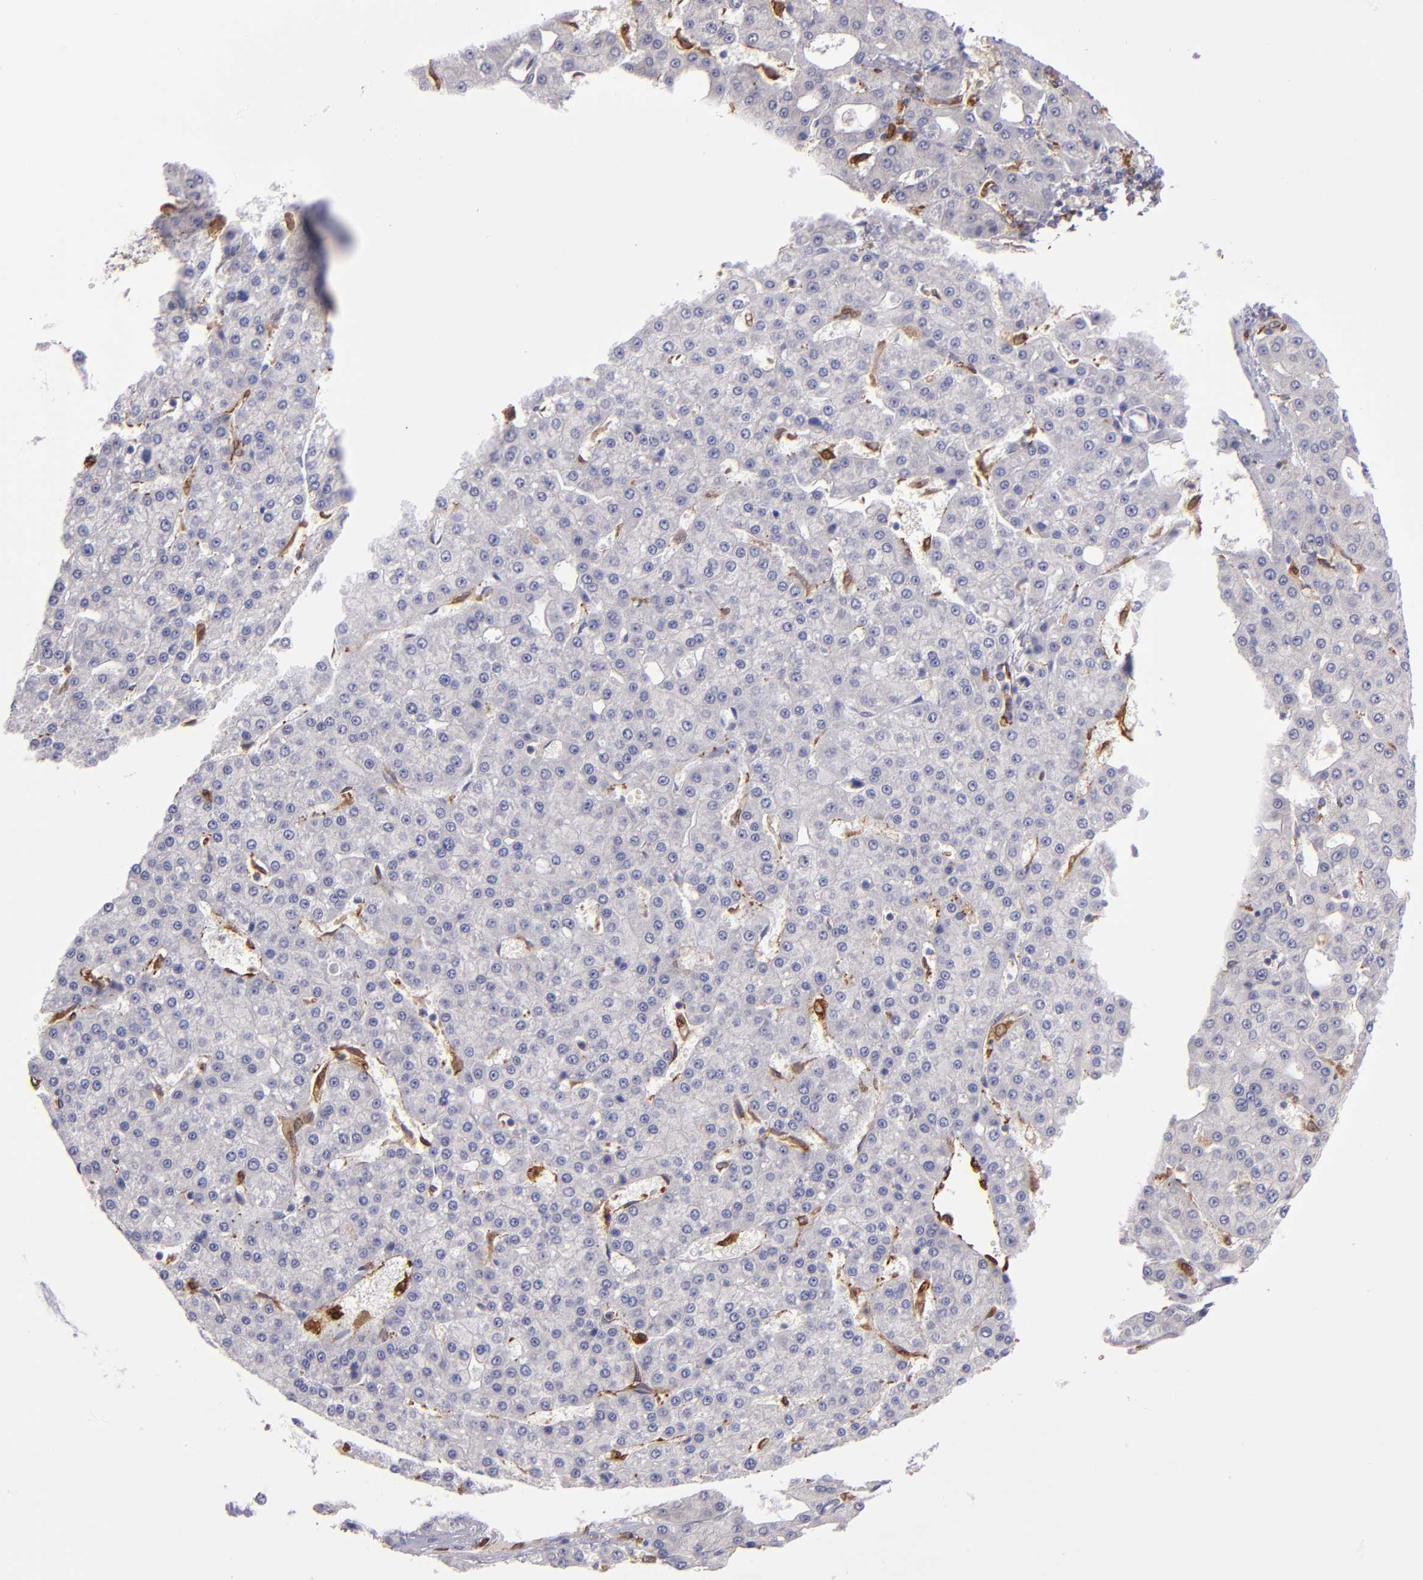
{"staining": {"intensity": "negative", "quantity": "none", "location": "none"}, "tissue": "liver cancer", "cell_type": "Tumor cells", "image_type": "cancer", "snomed": [{"axis": "morphology", "description": "Carcinoma, Hepatocellular, NOS"}, {"axis": "topography", "description": "Liver"}], "caption": "Hepatocellular carcinoma (liver) stained for a protein using immunohistochemistry shows no positivity tumor cells.", "gene": "PTGS1", "patient": {"sex": "male", "age": 47}}